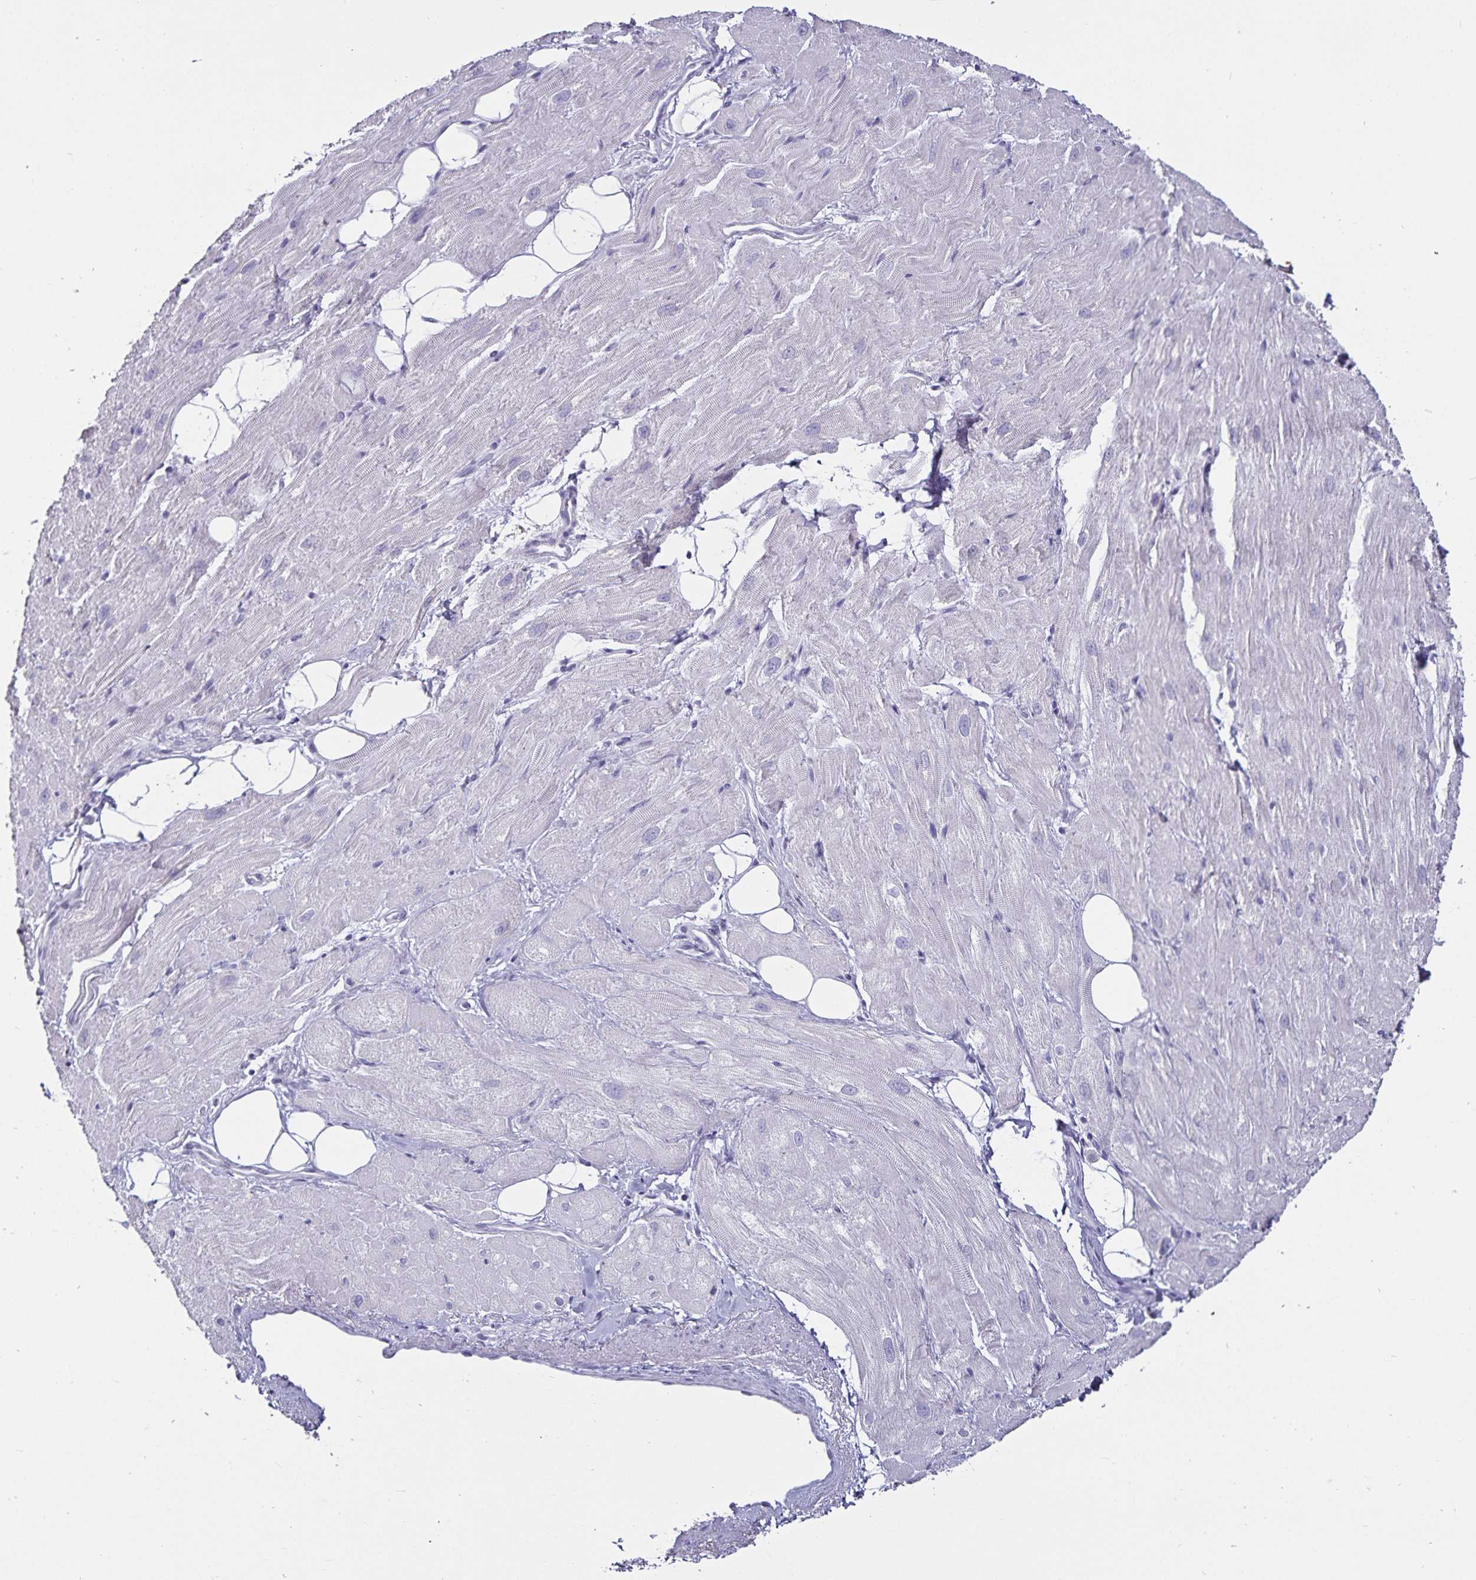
{"staining": {"intensity": "negative", "quantity": "none", "location": "none"}, "tissue": "heart muscle", "cell_type": "Cardiomyocytes", "image_type": "normal", "snomed": [{"axis": "morphology", "description": "Normal tissue, NOS"}, {"axis": "topography", "description": "Heart"}], "caption": "DAB immunohistochemical staining of unremarkable heart muscle shows no significant positivity in cardiomyocytes.", "gene": "DEFA6", "patient": {"sex": "male", "age": 62}}